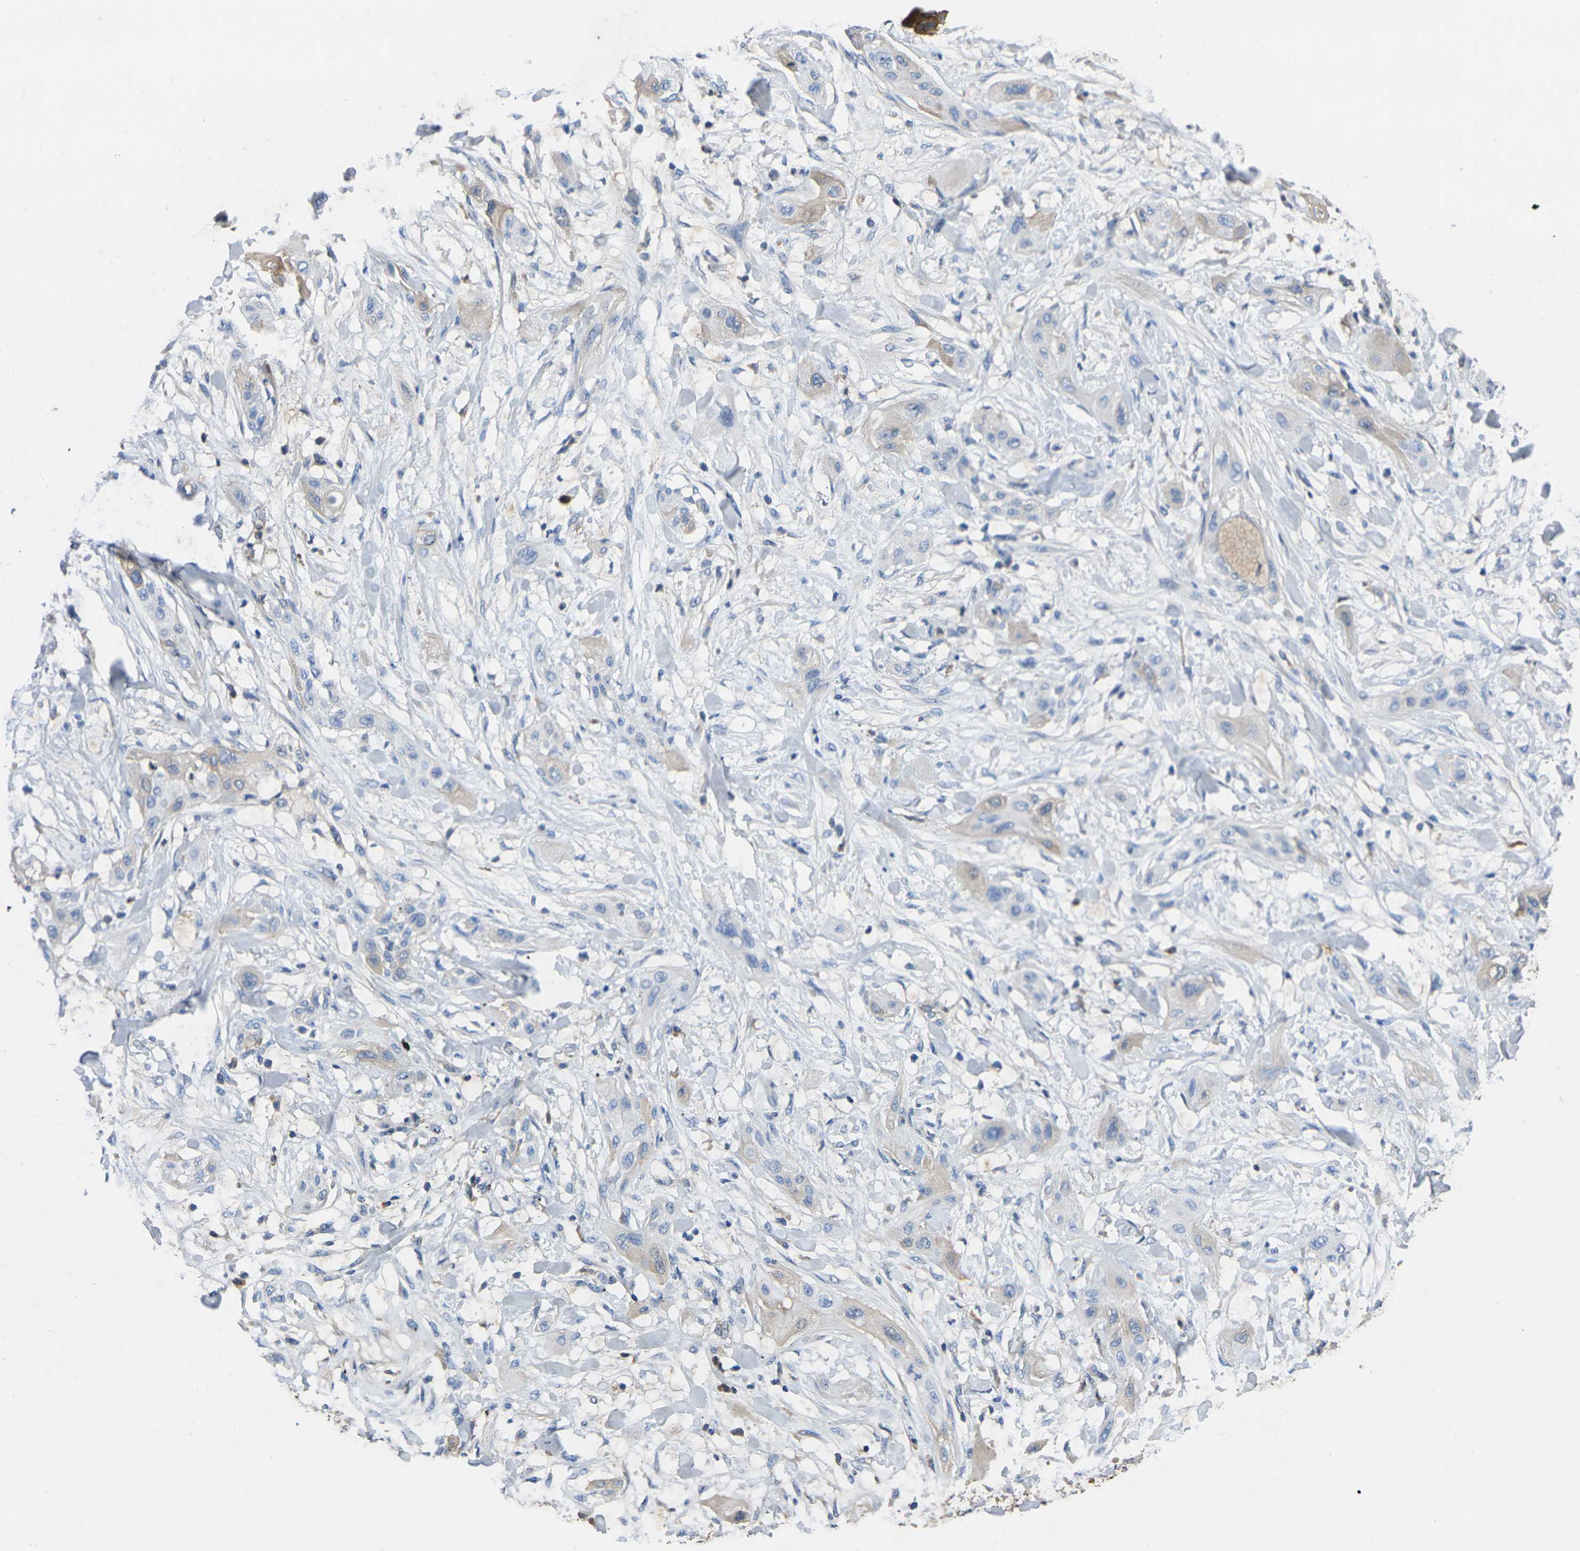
{"staining": {"intensity": "weak", "quantity": "<25%", "location": "cytoplasmic/membranous"}, "tissue": "lung cancer", "cell_type": "Tumor cells", "image_type": "cancer", "snomed": [{"axis": "morphology", "description": "Squamous cell carcinoma, NOS"}, {"axis": "topography", "description": "Lung"}], "caption": "Lung cancer (squamous cell carcinoma) stained for a protein using IHC reveals no staining tumor cells.", "gene": "GREM2", "patient": {"sex": "female", "age": 47}}